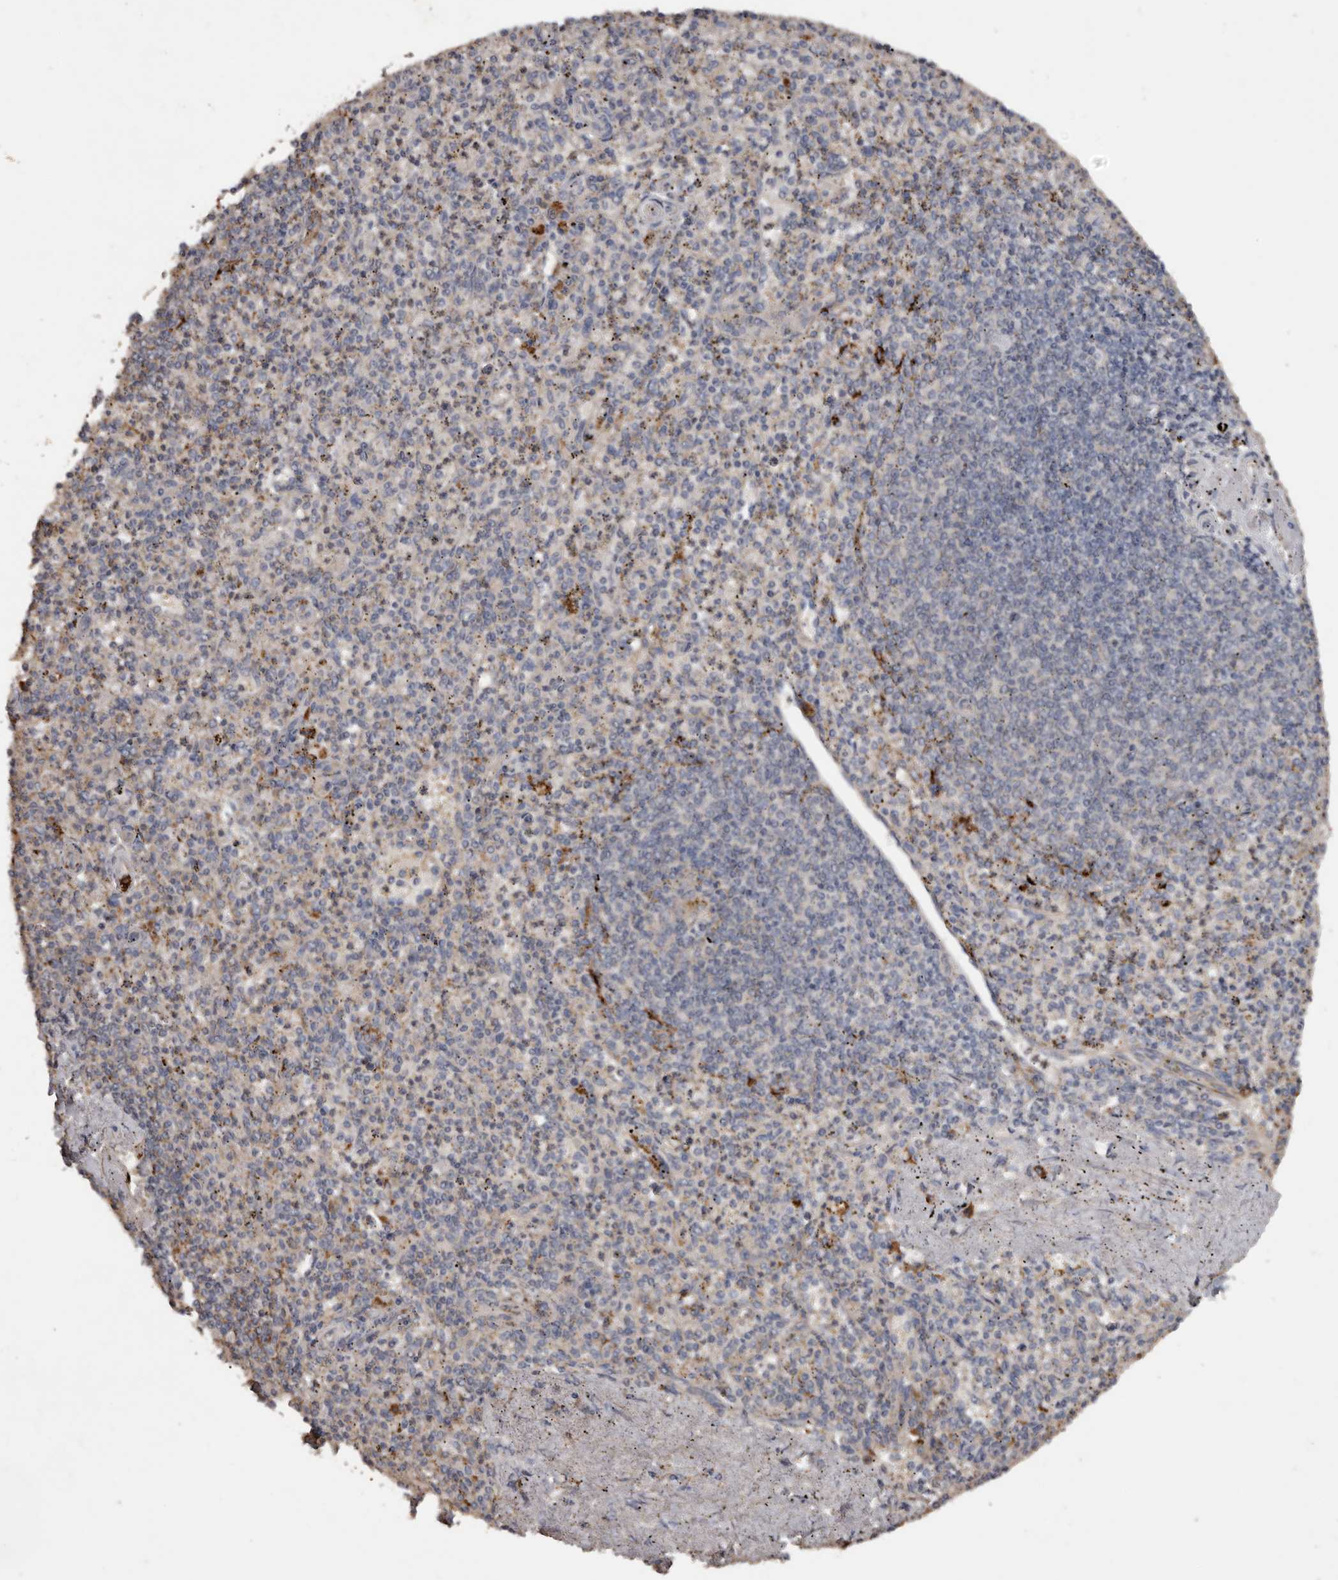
{"staining": {"intensity": "weak", "quantity": "<25%", "location": "cytoplasmic/membranous"}, "tissue": "spleen", "cell_type": "Cells in red pulp", "image_type": "normal", "snomed": [{"axis": "morphology", "description": "Normal tissue, NOS"}, {"axis": "topography", "description": "Spleen"}], "caption": "A histopathology image of spleen stained for a protein reveals no brown staining in cells in red pulp. Brightfield microscopy of immunohistochemistry (IHC) stained with DAB (brown) and hematoxylin (blue), captured at high magnification.", "gene": "HYAL4", "patient": {"sex": "male", "age": 72}}